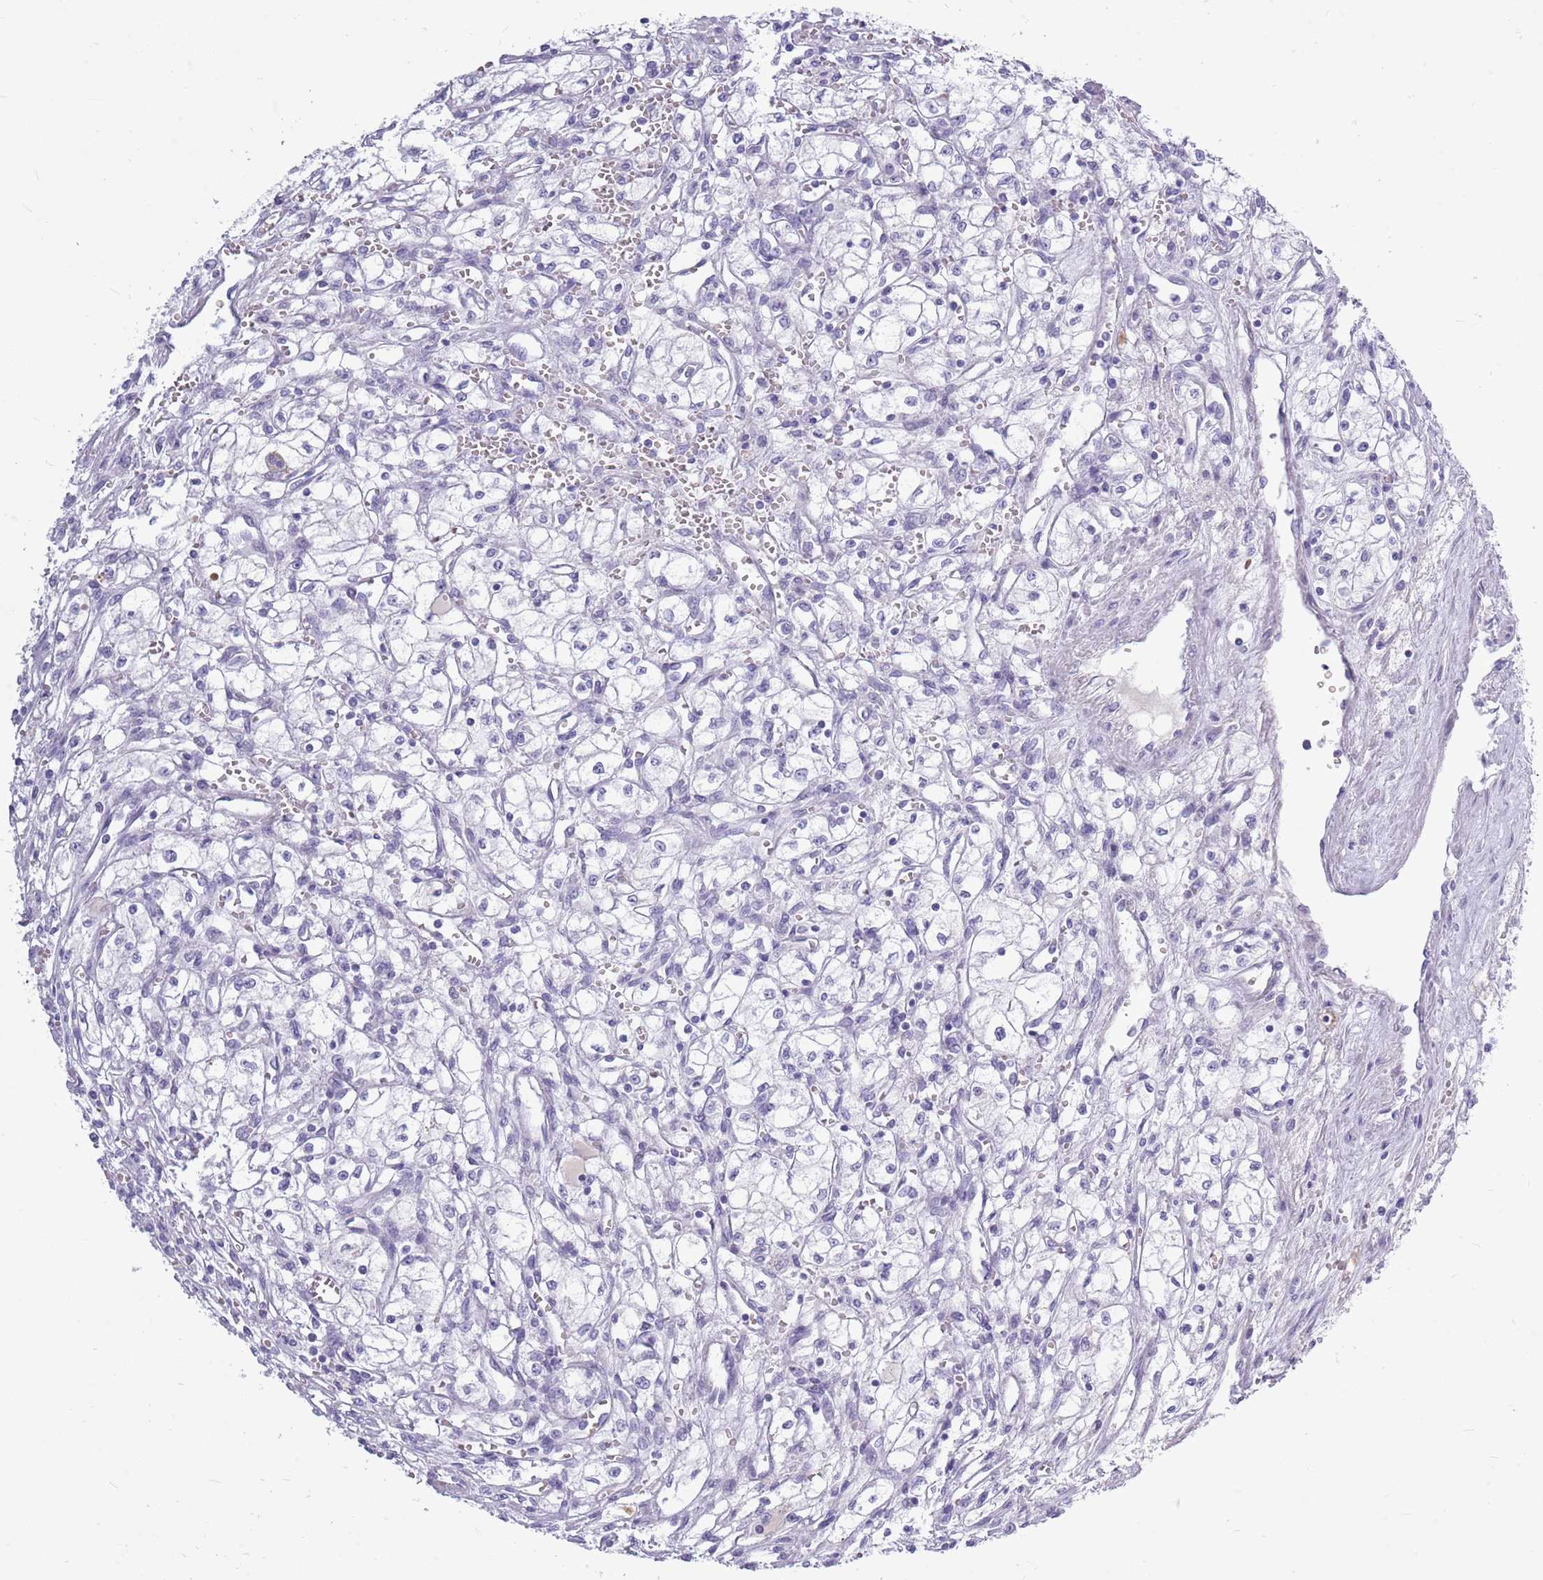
{"staining": {"intensity": "negative", "quantity": "none", "location": "none"}, "tissue": "renal cancer", "cell_type": "Tumor cells", "image_type": "cancer", "snomed": [{"axis": "morphology", "description": "Adenocarcinoma, NOS"}, {"axis": "topography", "description": "Kidney"}], "caption": "There is no significant staining in tumor cells of renal adenocarcinoma. Brightfield microscopy of IHC stained with DAB (brown) and hematoxylin (blue), captured at high magnification.", "gene": "ZNF425", "patient": {"sex": "male", "age": 59}}